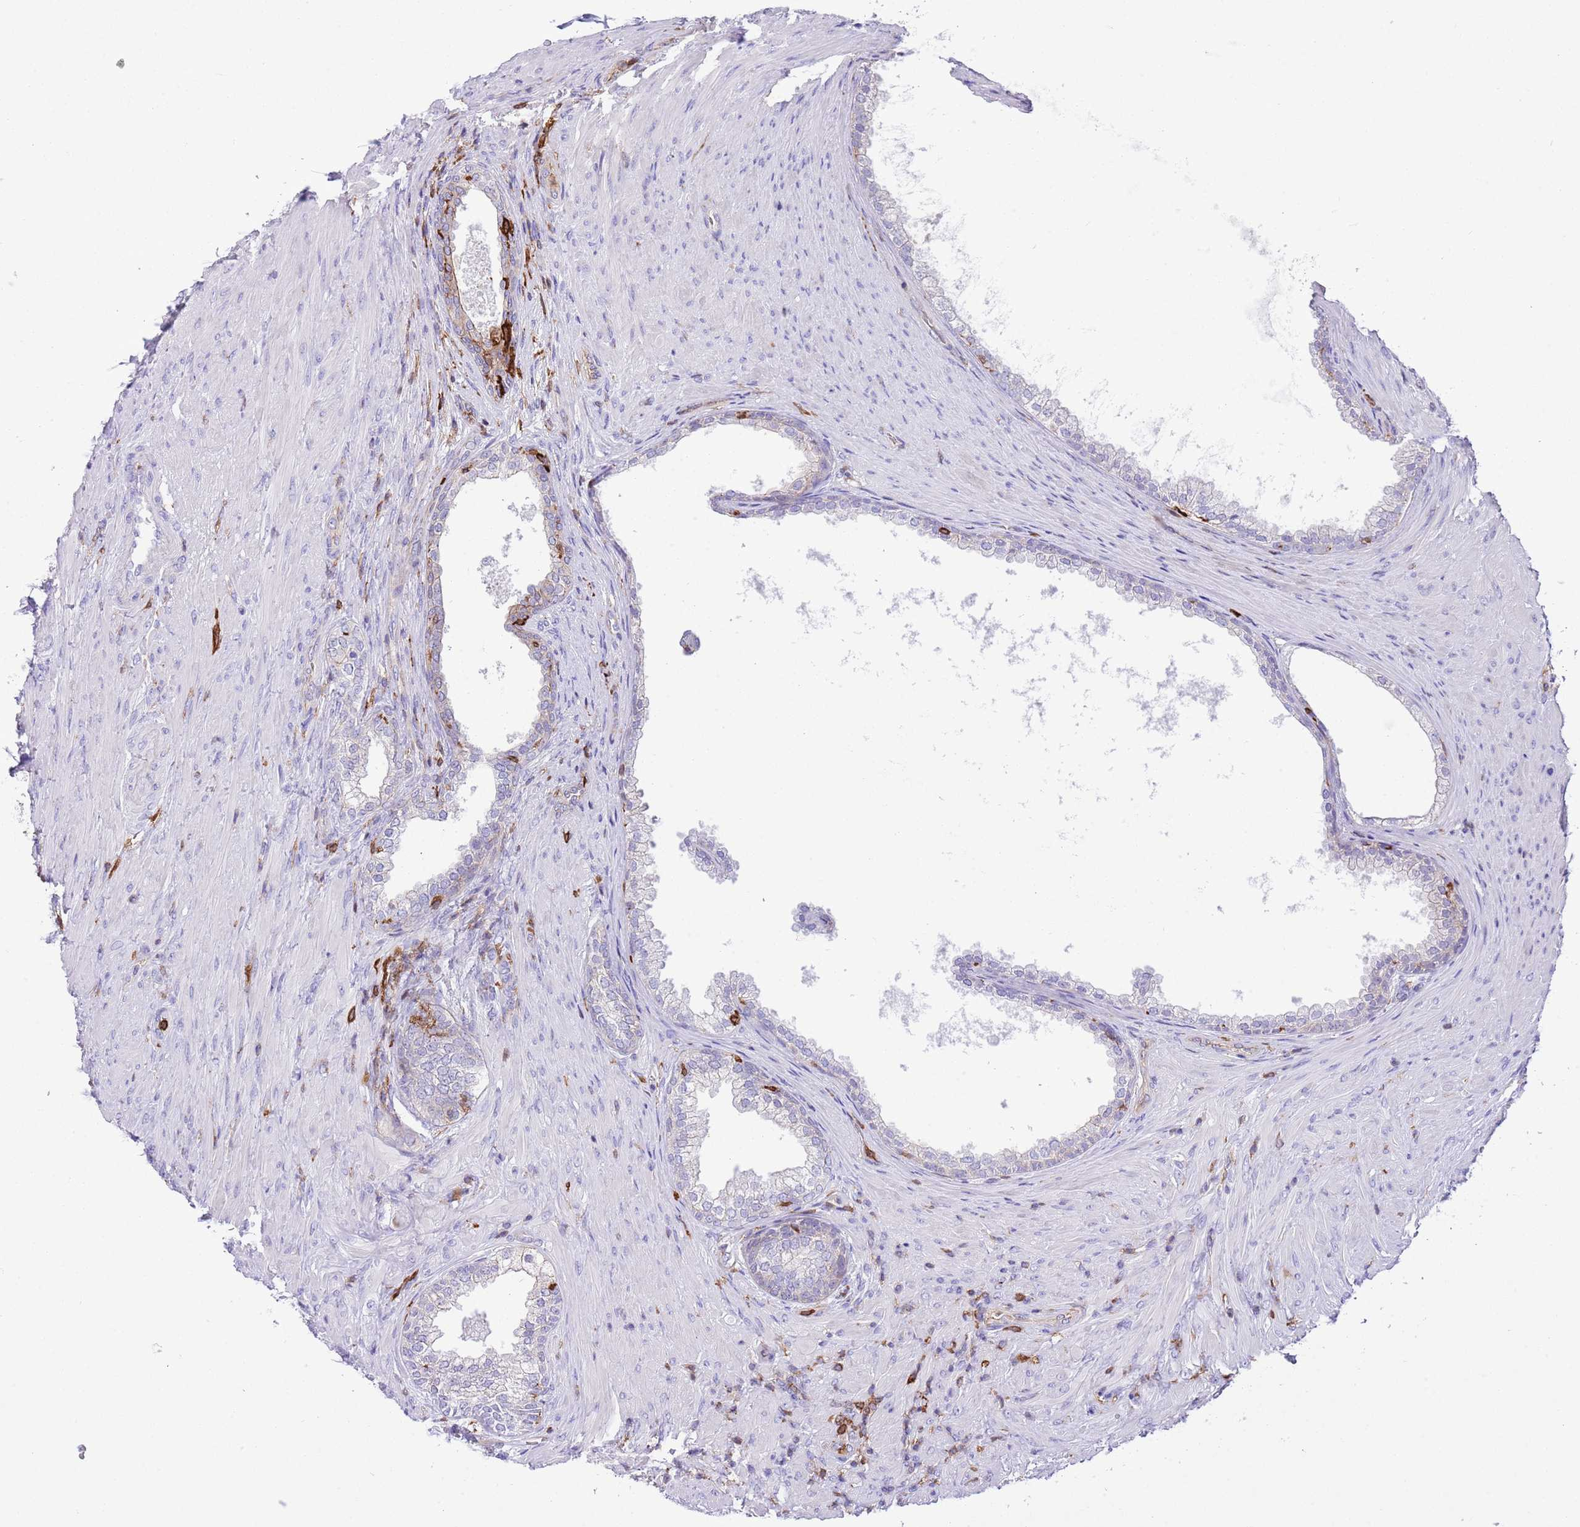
{"staining": {"intensity": "moderate", "quantity": "<25%", "location": "cytoplasmic/membranous"}, "tissue": "prostate", "cell_type": "Glandular cells", "image_type": "normal", "snomed": [{"axis": "morphology", "description": "Normal tissue, NOS"}, {"axis": "topography", "description": "Prostate"}], "caption": "Protein analysis of unremarkable prostate exhibits moderate cytoplasmic/membranous staining in about <25% of glandular cells.", "gene": "EFHD2", "patient": {"sex": "male", "age": 76}}